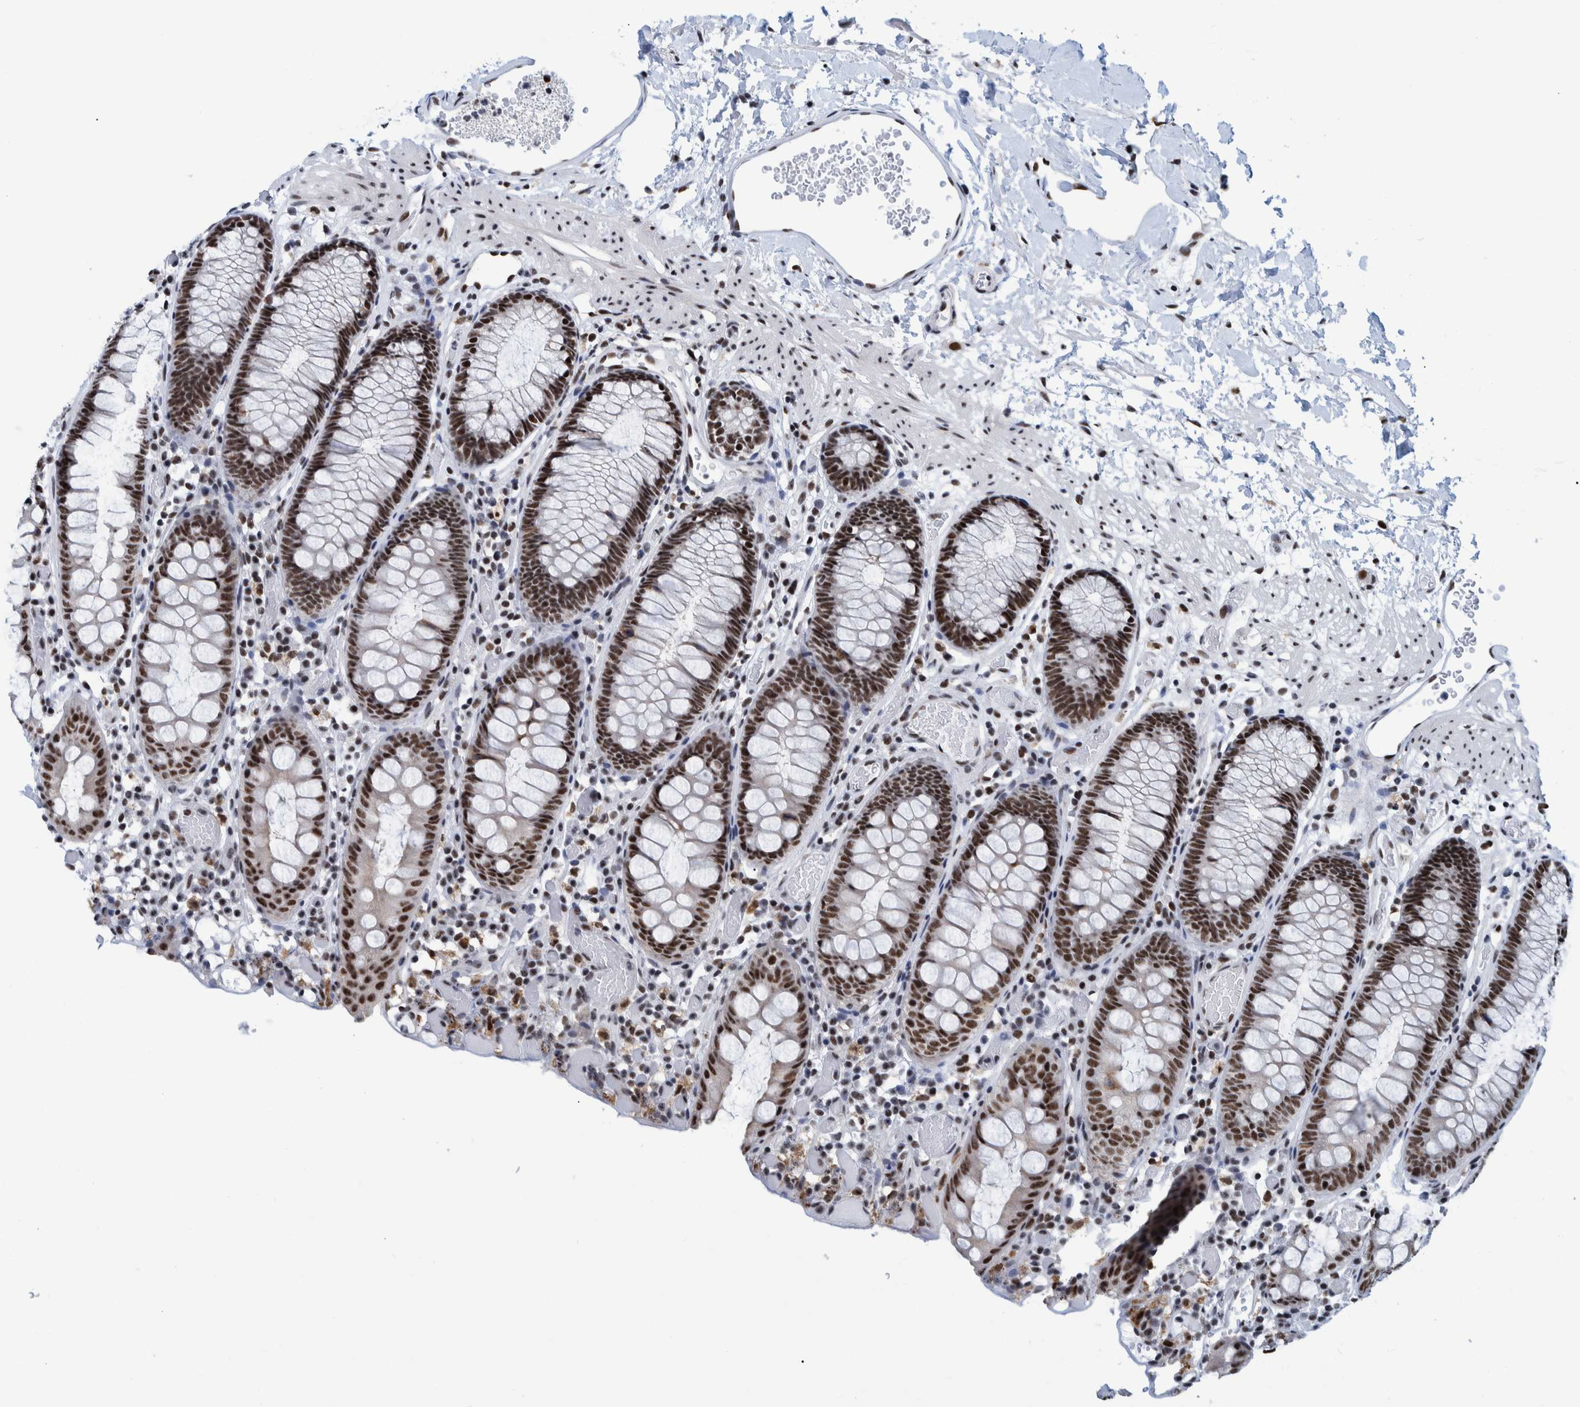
{"staining": {"intensity": "strong", "quantity": ">75%", "location": "nuclear"}, "tissue": "colon", "cell_type": "Endothelial cells", "image_type": "normal", "snomed": [{"axis": "morphology", "description": "Normal tissue, NOS"}, {"axis": "topography", "description": "Colon"}], "caption": "Immunohistochemistry of benign colon shows high levels of strong nuclear positivity in approximately >75% of endothelial cells. The staining was performed using DAB, with brown indicating positive protein expression. Nuclei are stained blue with hematoxylin.", "gene": "EFTUD2", "patient": {"sex": "male", "age": 14}}